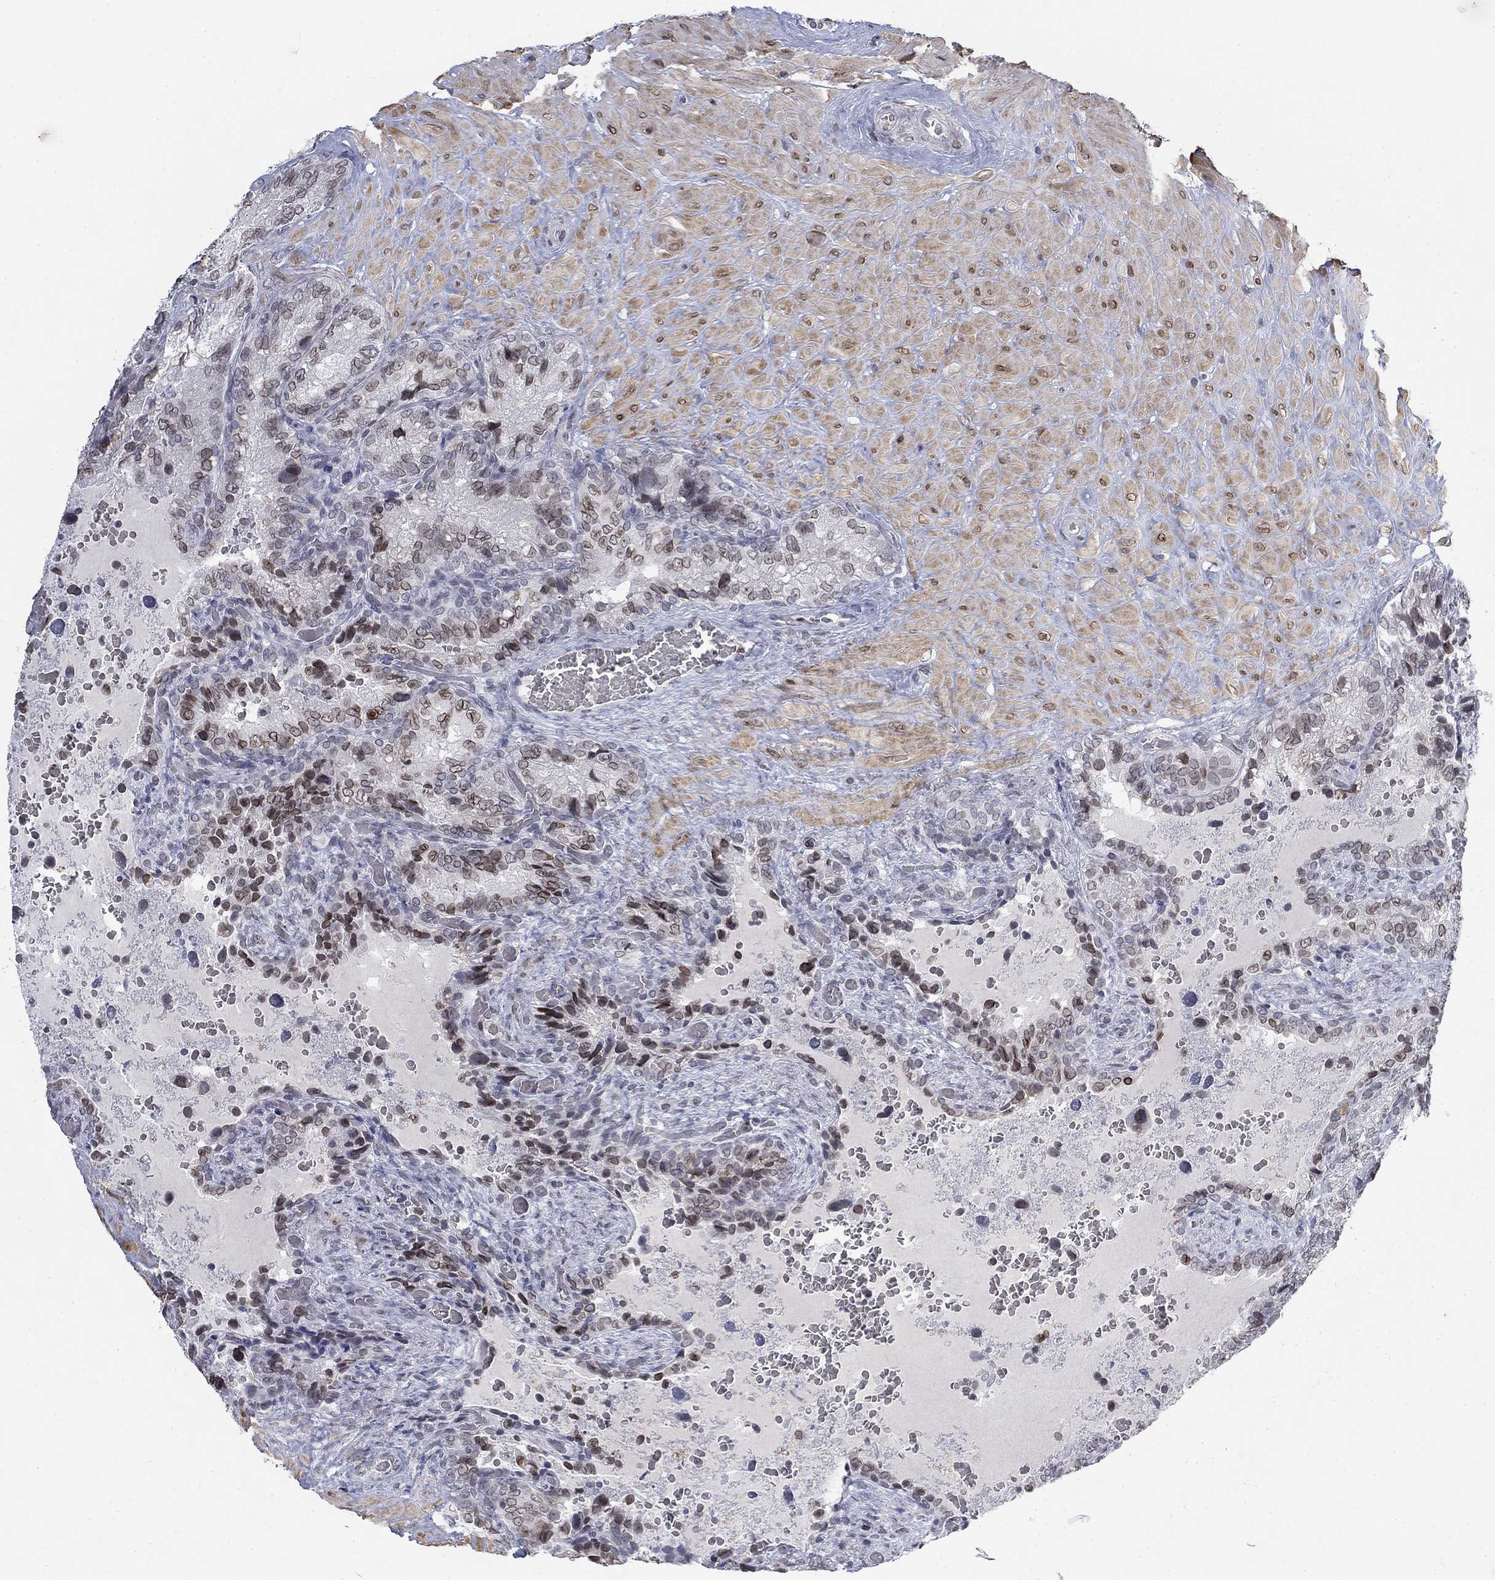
{"staining": {"intensity": "strong", "quantity": "25%-75%", "location": "cytoplasmic/membranous,nuclear"}, "tissue": "prostate cancer", "cell_type": "Tumor cells", "image_type": "cancer", "snomed": [{"axis": "morphology", "description": "Adenocarcinoma, NOS"}, {"axis": "topography", "description": "Prostate and seminal vesicle, NOS"}], "caption": "The micrograph demonstrates immunohistochemical staining of prostate cancer (adenocarcinoma). There is strong cytoplasmic/membranous and nuclear staining is identified in approximately 25%-75% of tumor cells. (brown staining indicates protein expression, while blue staining denotes nuclei).", "gene": "TOR1AIP1", "patient": {"sex": "male", "age": 62}}